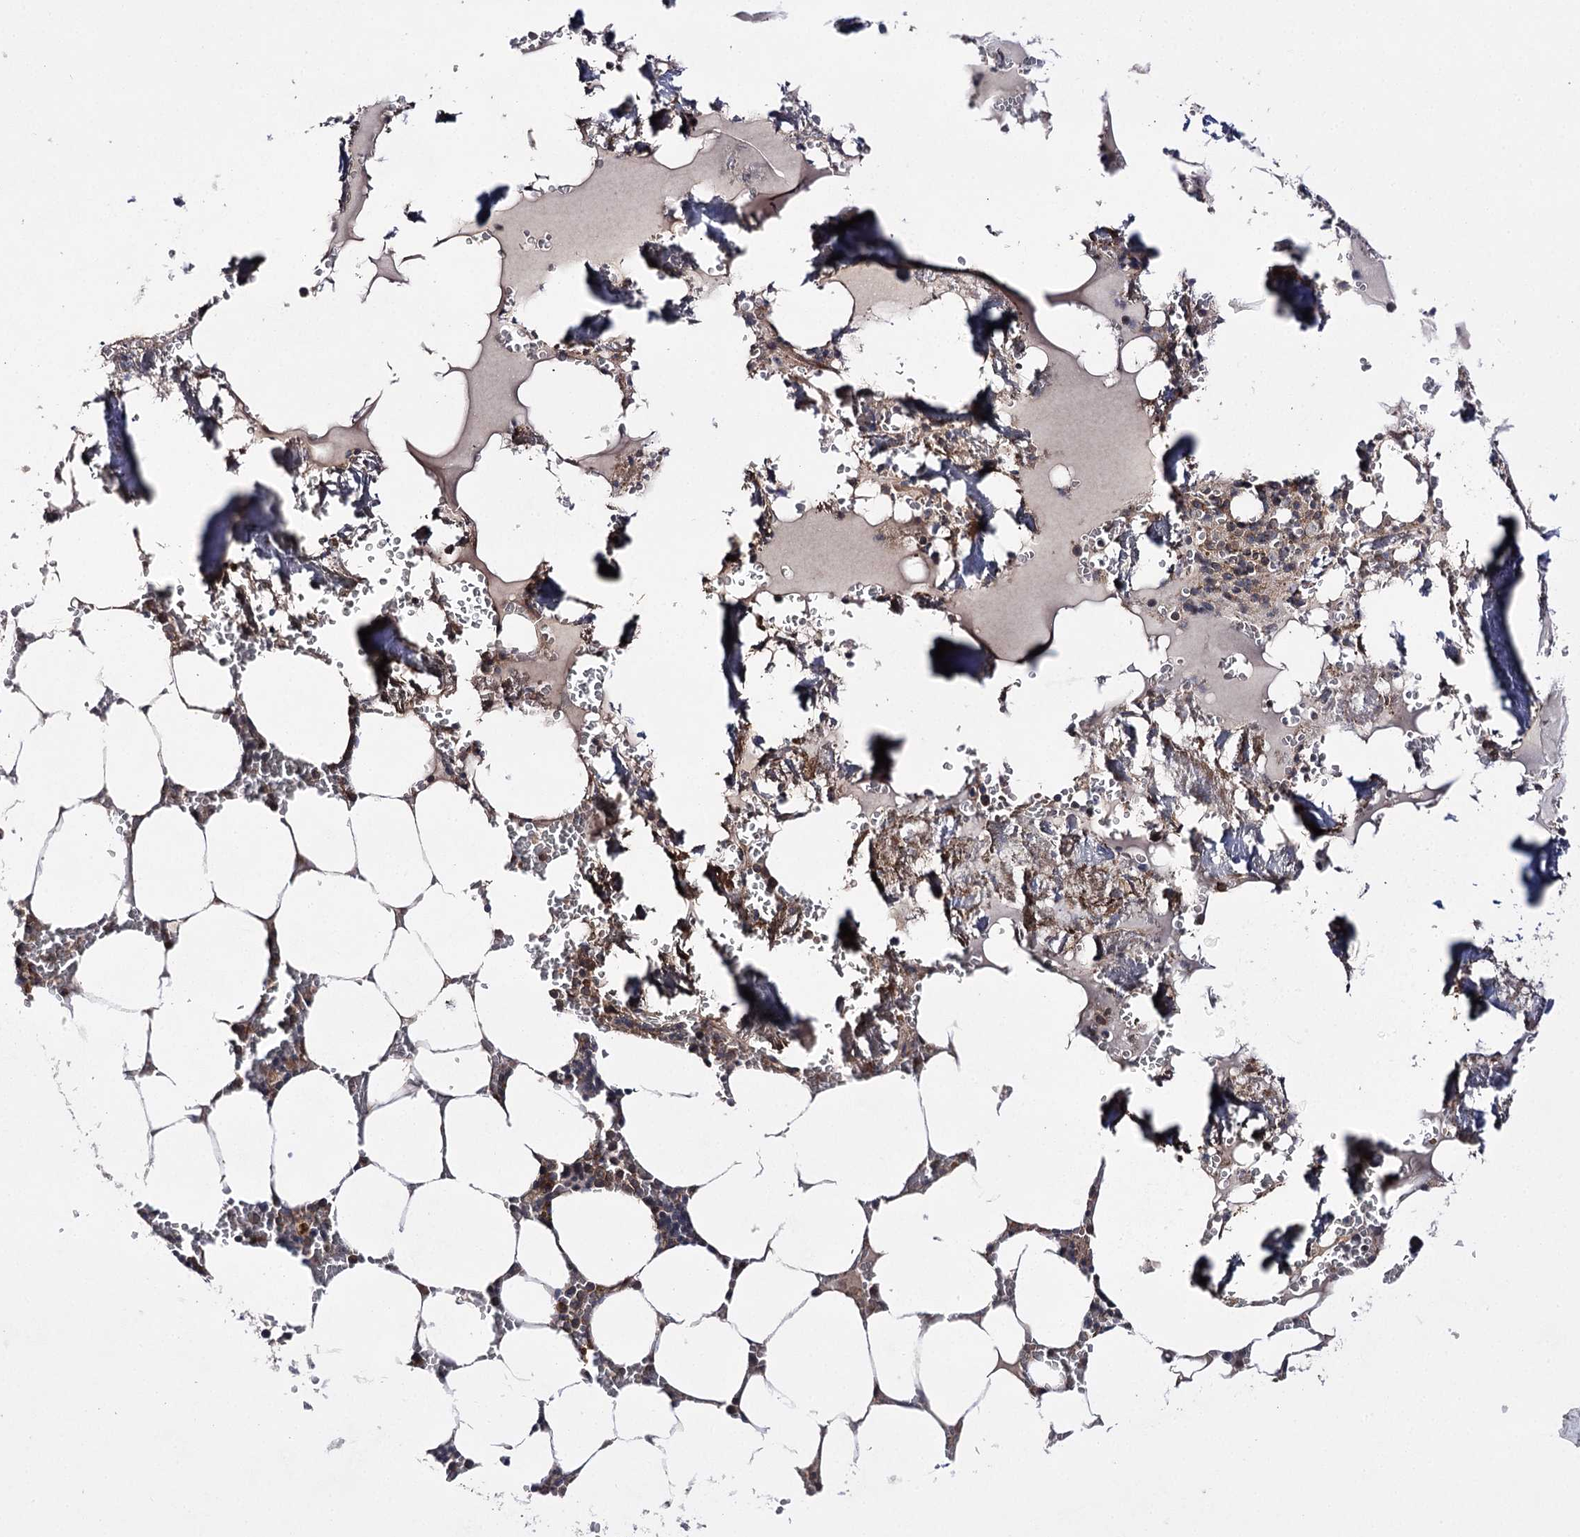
{"staining": {"intensity": "moderate", "quantity": "<25%", "location": "cytoplasmic/membranous"}, "tissue": "bone marrow", "cell_type": "Hematopoietic cells", "image_type": "normal", "snomed": [{"axis": "morphology", "description": "Normal tissue, NOS"}, {"axis": "topography", "description": "Bone marrow"}], "caption": "Moderate cytoplasmic/membranous positivity for a protein is identified in approximately <25% of hematopoietic cells of normal bone marrow using immunohistochemistry.", "gene": "BCR", "patient": {"sex": "male", "age": 70}}